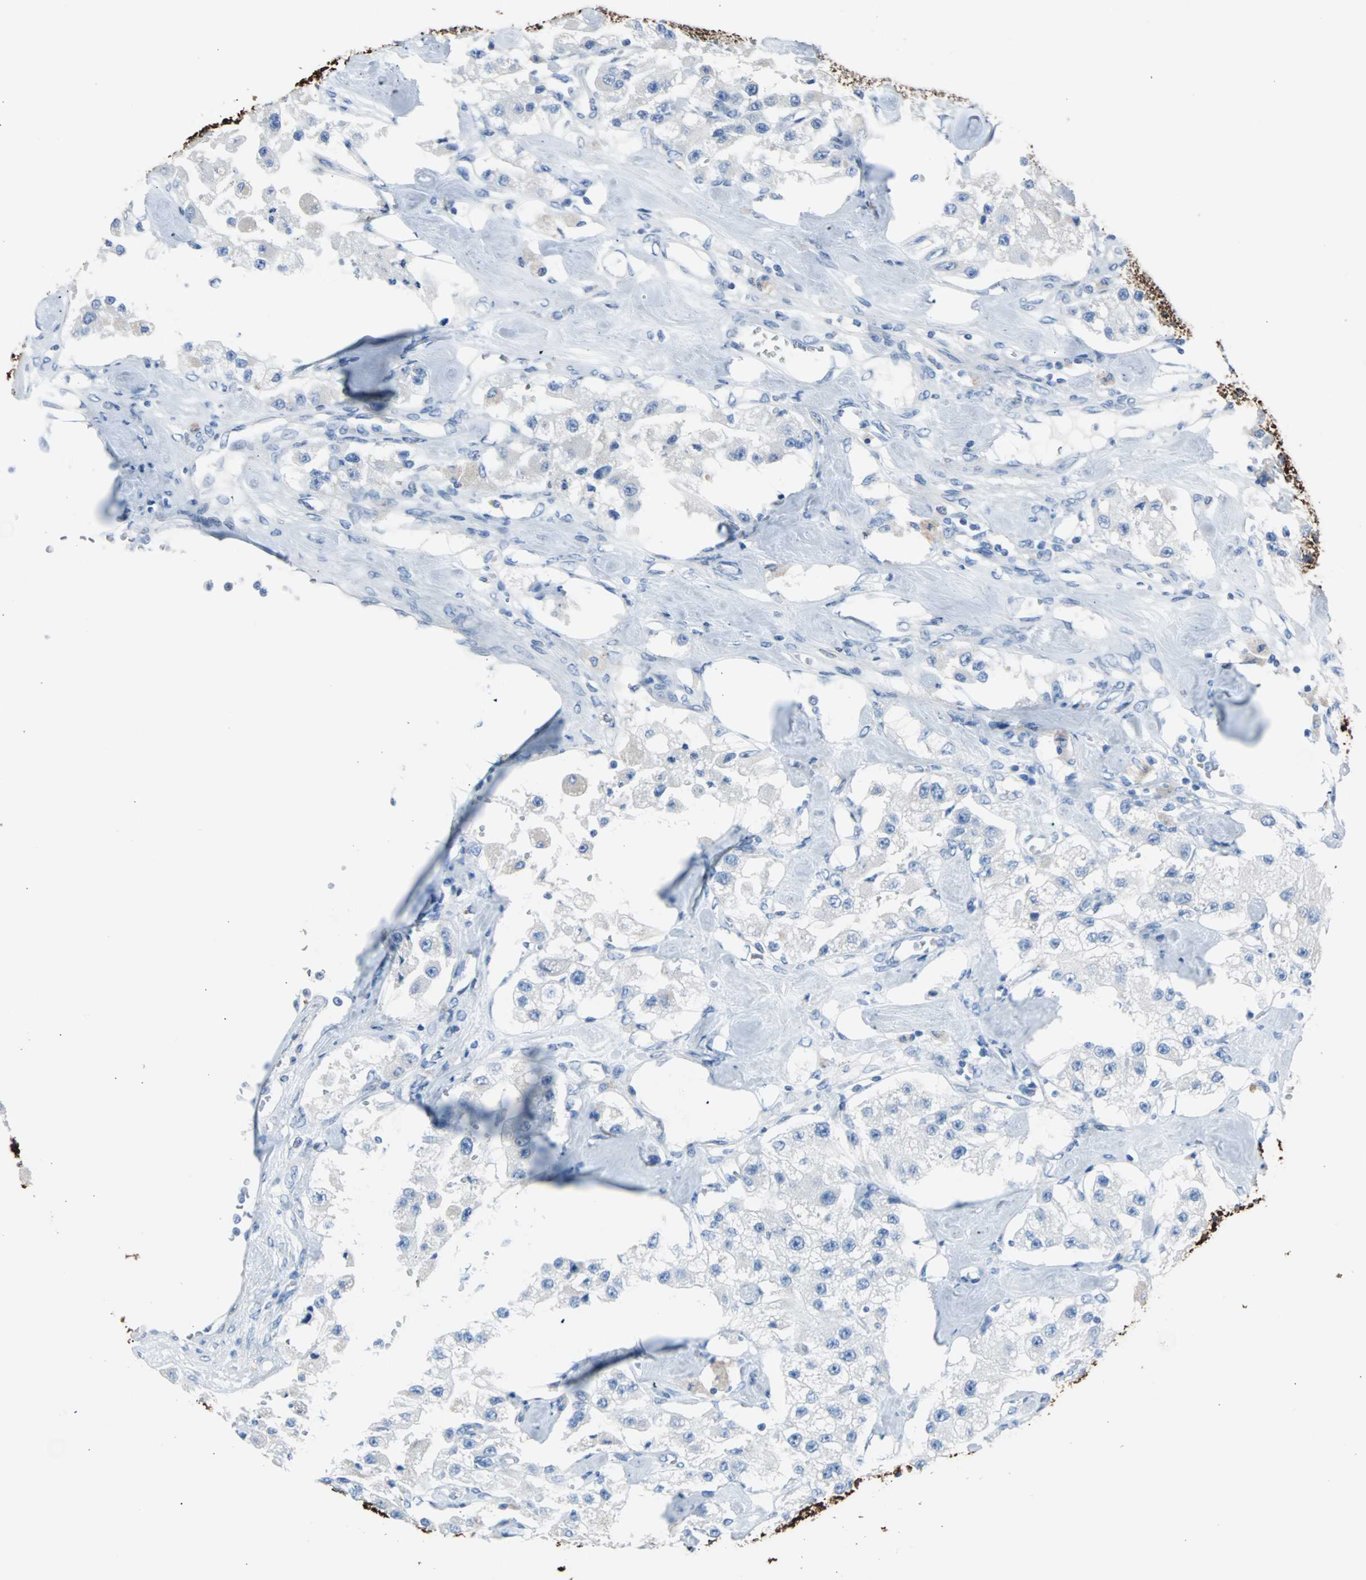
{"staining": {"intensity": "negative", "quantity": "none", "location": "none"}, "tissue": "carcinoid", "cell_type": "Tumor cells", "image_type": "cancer", "snomed": [{"axis": "morphology", "description": "Carcinoid, malignant, NOS"}, {"axis": "topography", "description": "Pancreas"}], "caption": "This is an immunohistochemistry (IHC) image of human carcinoid. There is no expression in tumor cells.", "gene": "KRT7", "patient": {"sex": "male", "age": 41}}